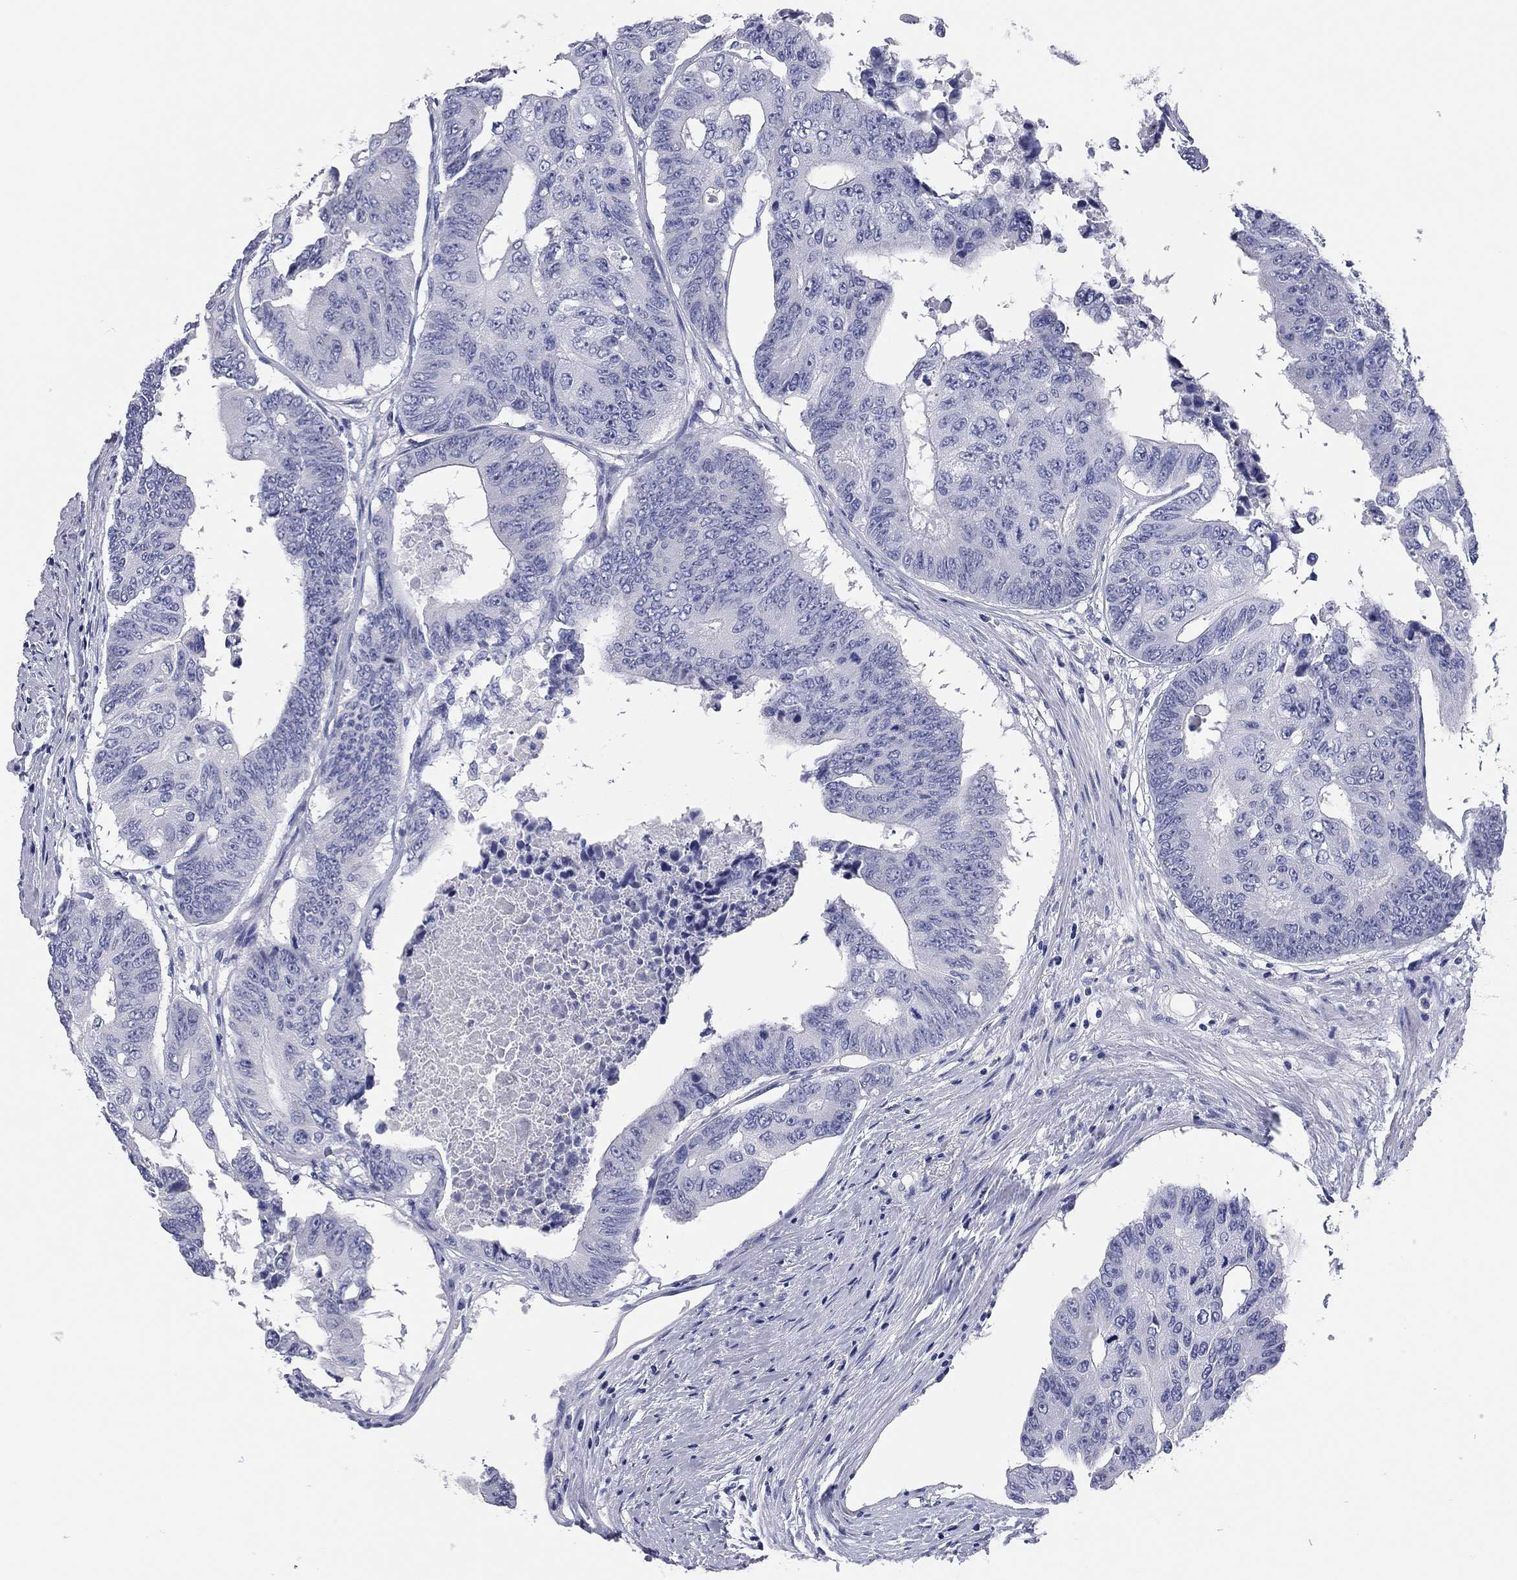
{"staining": {"intensity": "negative", "quantity": "none", "location": "none"}, "tissue": "colorectal cancer", "cell_type": "Tumor cells", "image_type": "cancer", "snomed": [{"axis": "morphology", "description": "Adenocarcinoma, NOS"}, {"axis": "topography", "description": "Rectum"}], "caption": "The immunohistochemistry (IHC) photomicrograph has no significant expression in tumor cells of colorectal cancer tissue.", "gene": "TMEM221", "patient": {"sex": "male", "age": 59}}